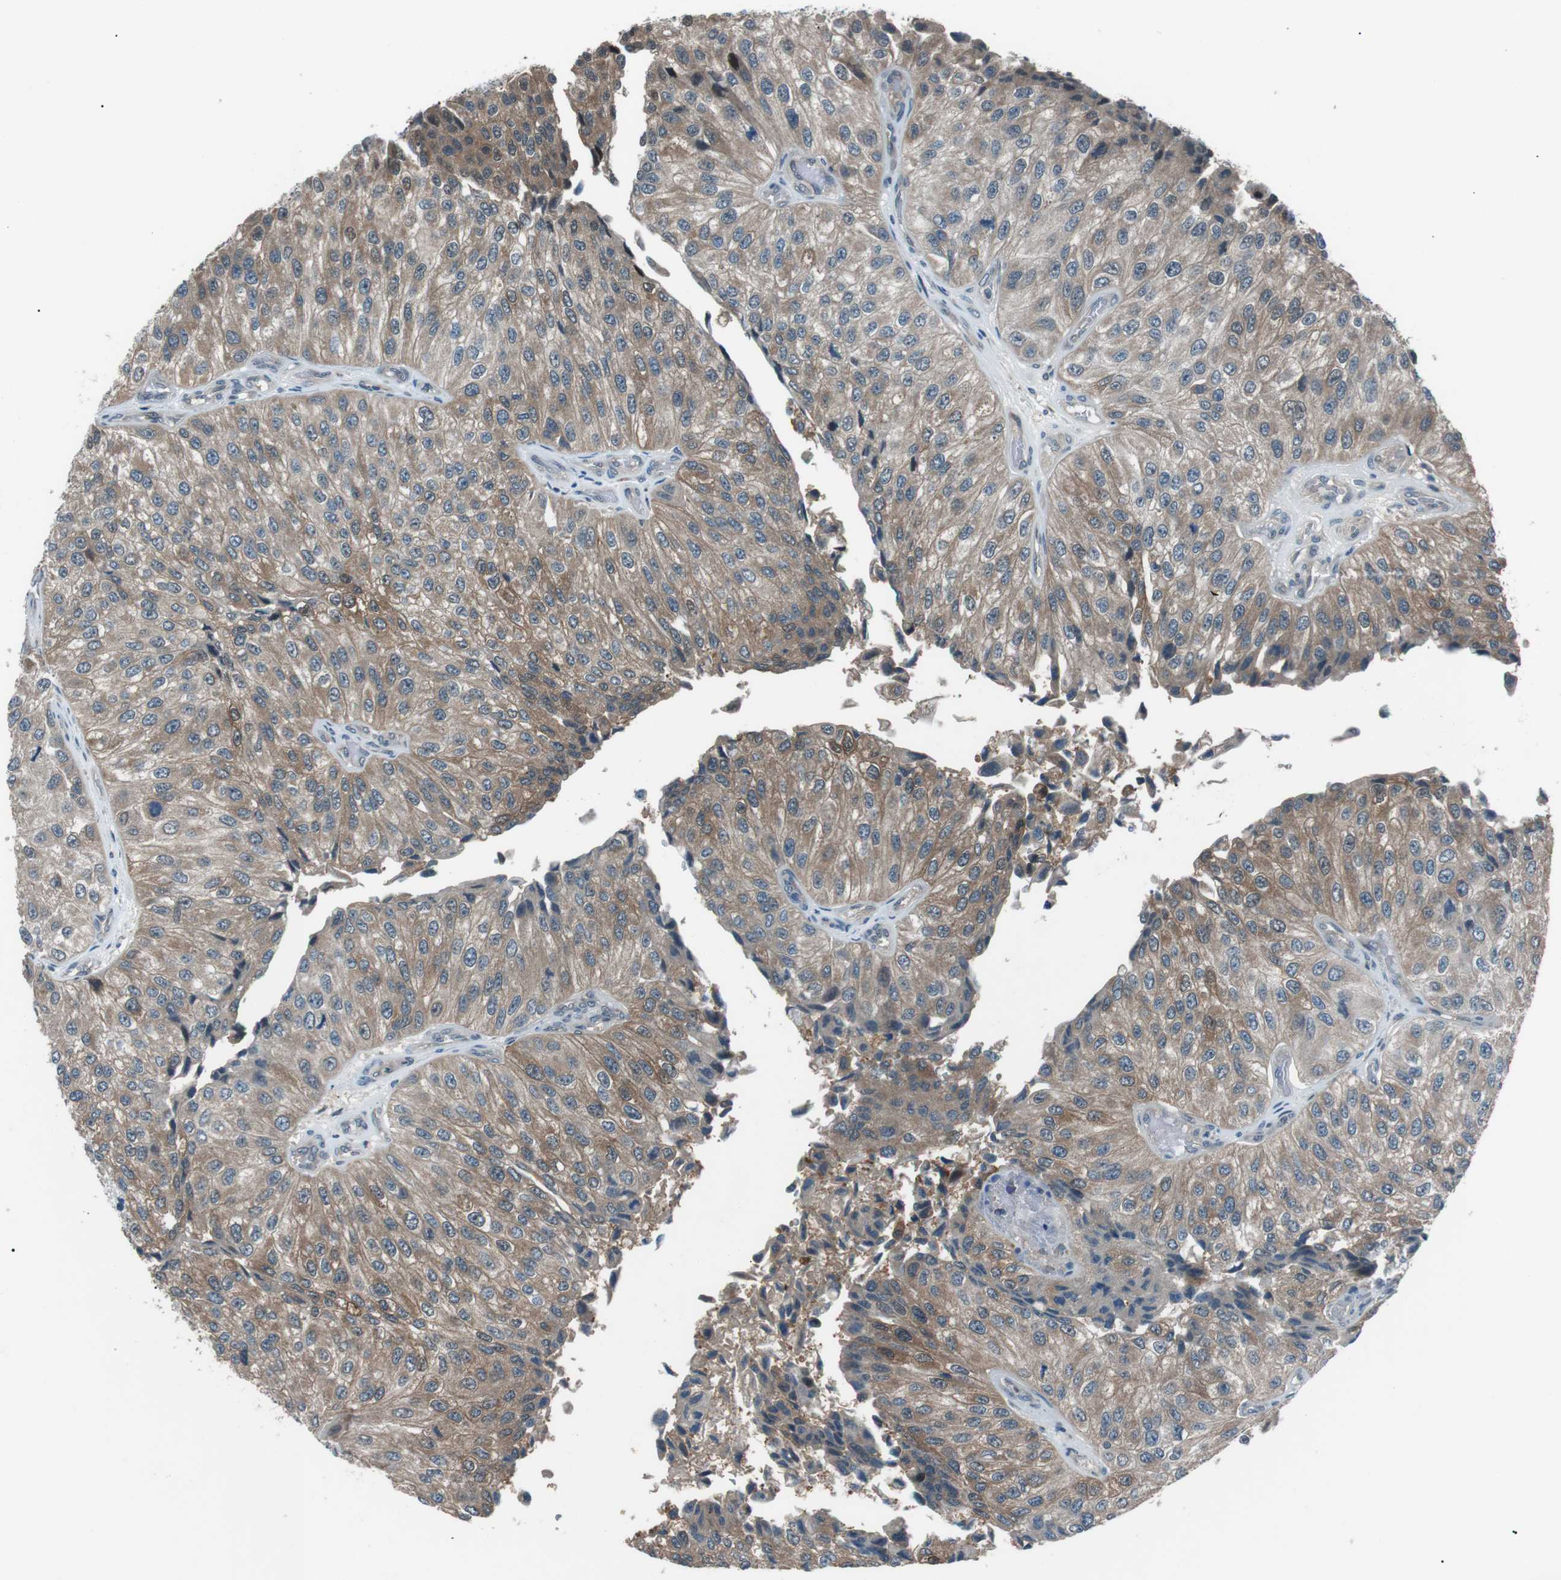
{"staining": {"intensity": "moderate", "quantity": "25%-75%", "location": "cytoplasmic/membranous"}, "tissue": "urothelial cancer", "cell_type": "Tumor cells", "image_type": "cancer", "snomed": [{"axis": "morphology", "description": "Urothelial carcinoma, High grade"}, {"axis": "topography", "description": "Kidney"}, {"axis": "topography", "description": "Urinary bladder"}], "caption": "DAB (3,3'-diaminobenzidine) immunohistochemical staining of urothelial cancer displays moderate cytoplasmic/membranous protein positivity in about 25%-75% of tumor cells.", "gene": "LRIG2", "patient": {"sex": "male", "age": 77}}